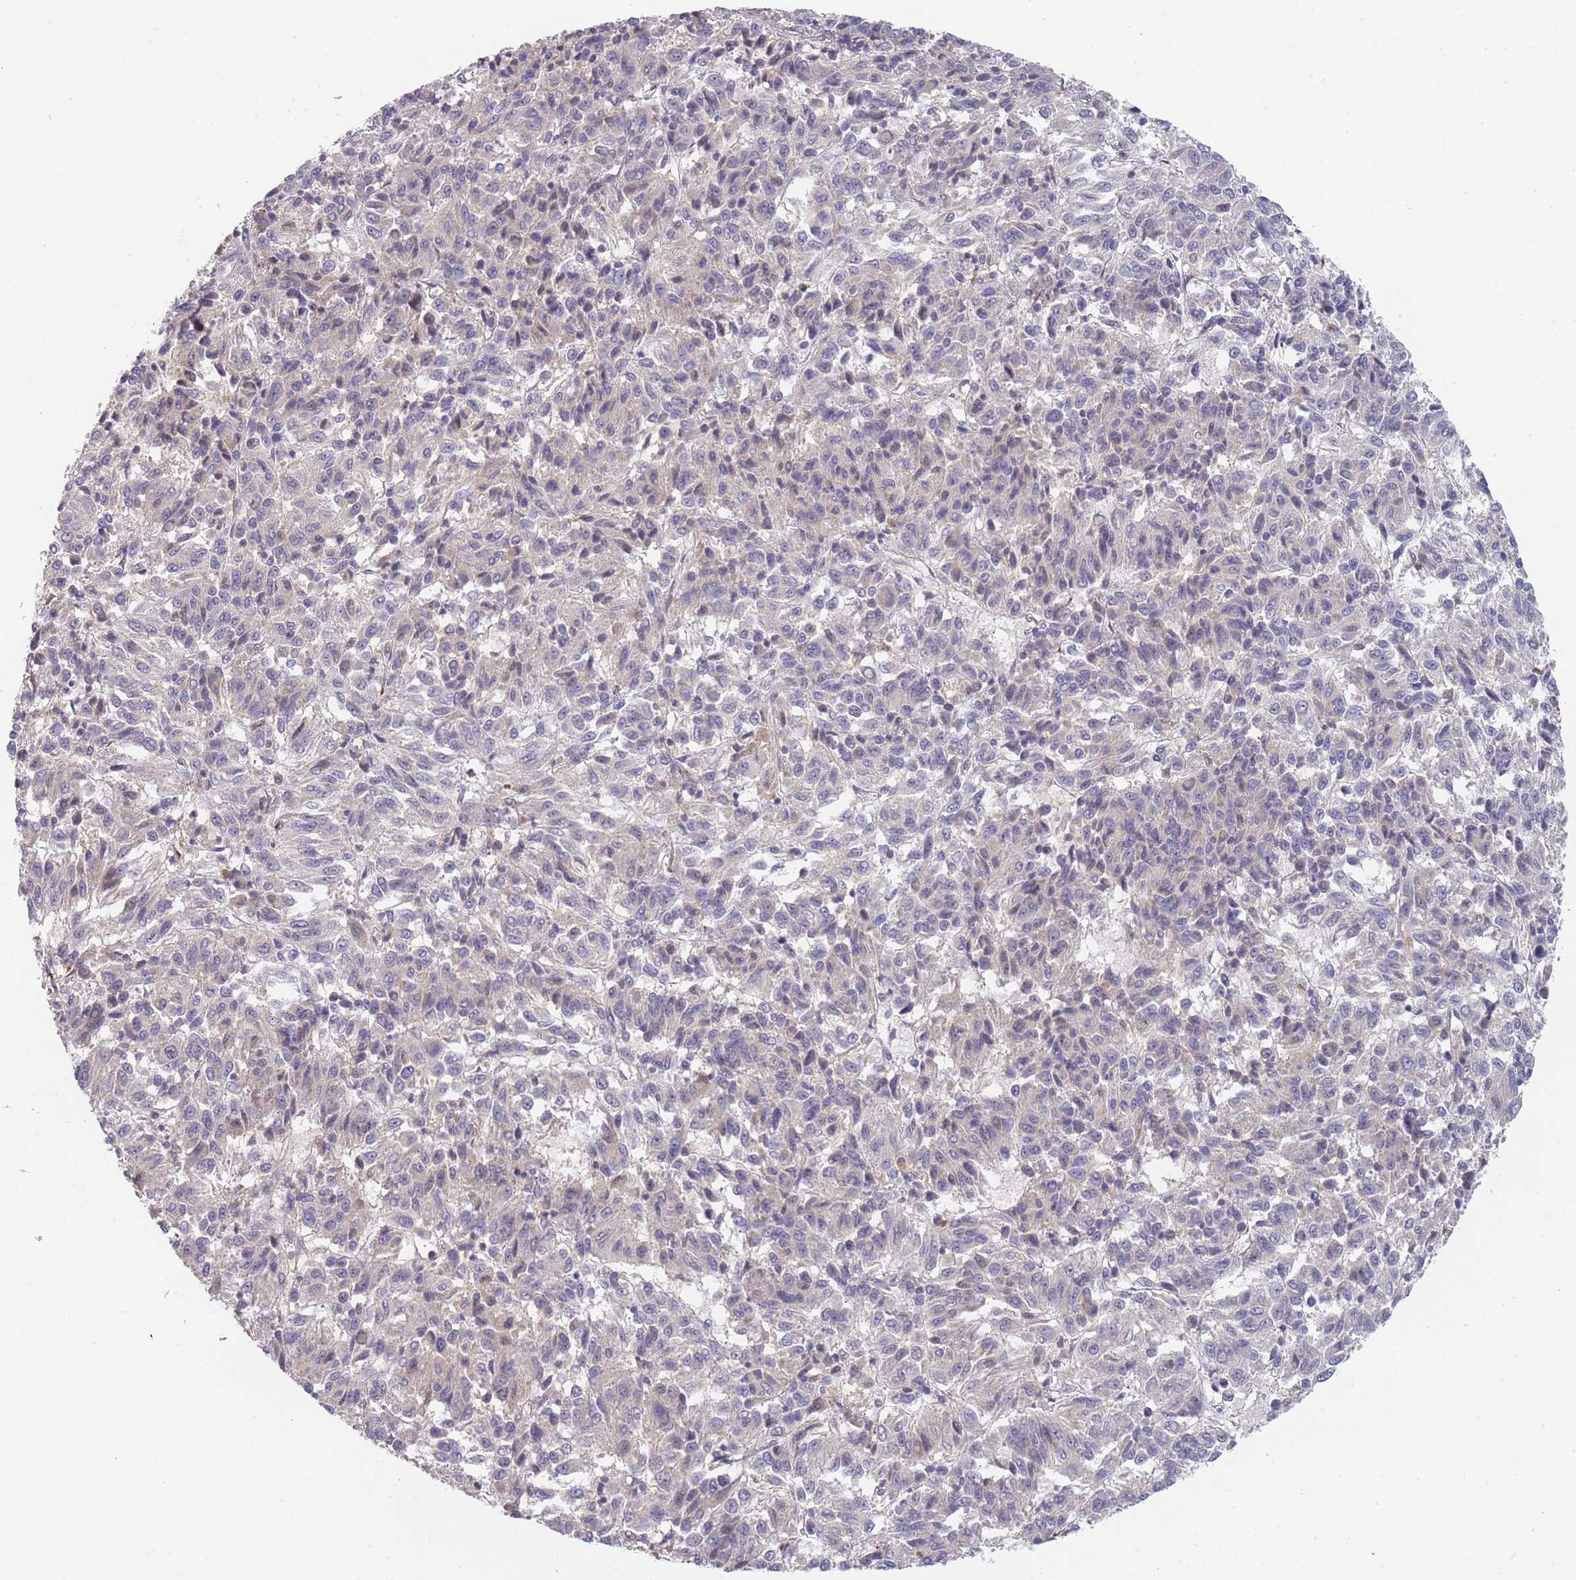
{"staining": {"intensity": "negative", "quantity": "none", "location": "none"}, "tissue": "melanoma", "cell_type": "Tumor cells", "image_type": "cancer", "snomed": [{"axis": "morphology", "description": "Malignant melanoma, Metastatic site"}, {"axis": "topography", "description": "Lung"}], "caption": "Immunohistochemical staining of human malignant melanoma (metastatic site) displays no significant positivity in tumor cells.", "gene": "B4GALT4", "patient": {"sex": "male", "age": 64}}